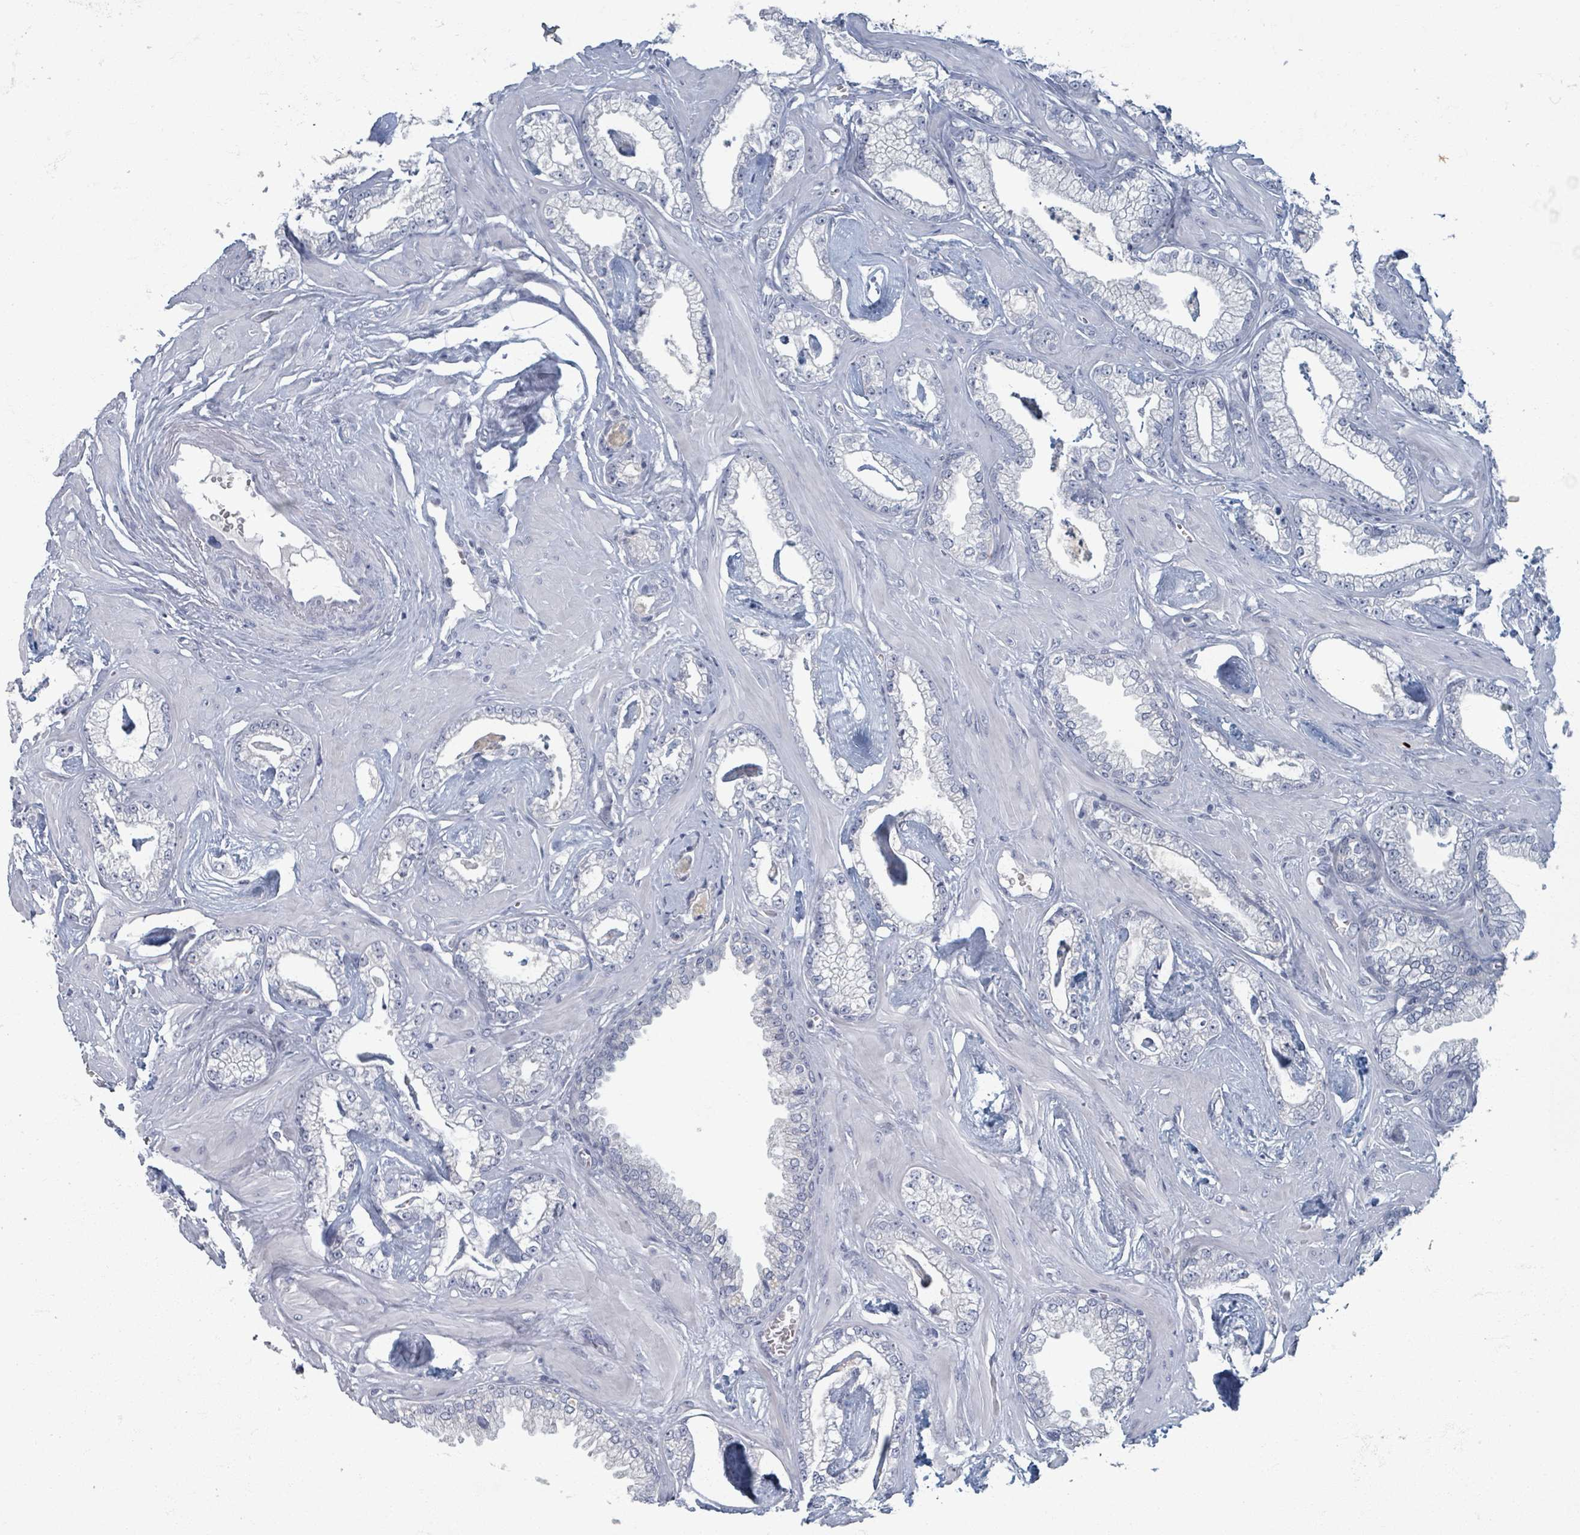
{"staining": {"intensity": "negative", "quantity": "none", "location": "none"}, "tissue": "prostate cancer", "cell_type": "Tumor cells", "image_type": "cancer", "snomed": [{"axis": "morphology", "description": "Adenocarcinoma, Low grade"}, {"axis": "topography", "description": "Prostate"}], "caption": "Immunohistochemical staining of human low-grade adenocarcinoma (prostate) shows no significant positivity in tumor cells.", "gene": "WNT11", "patient": {"sex": "male", "age": 60}}